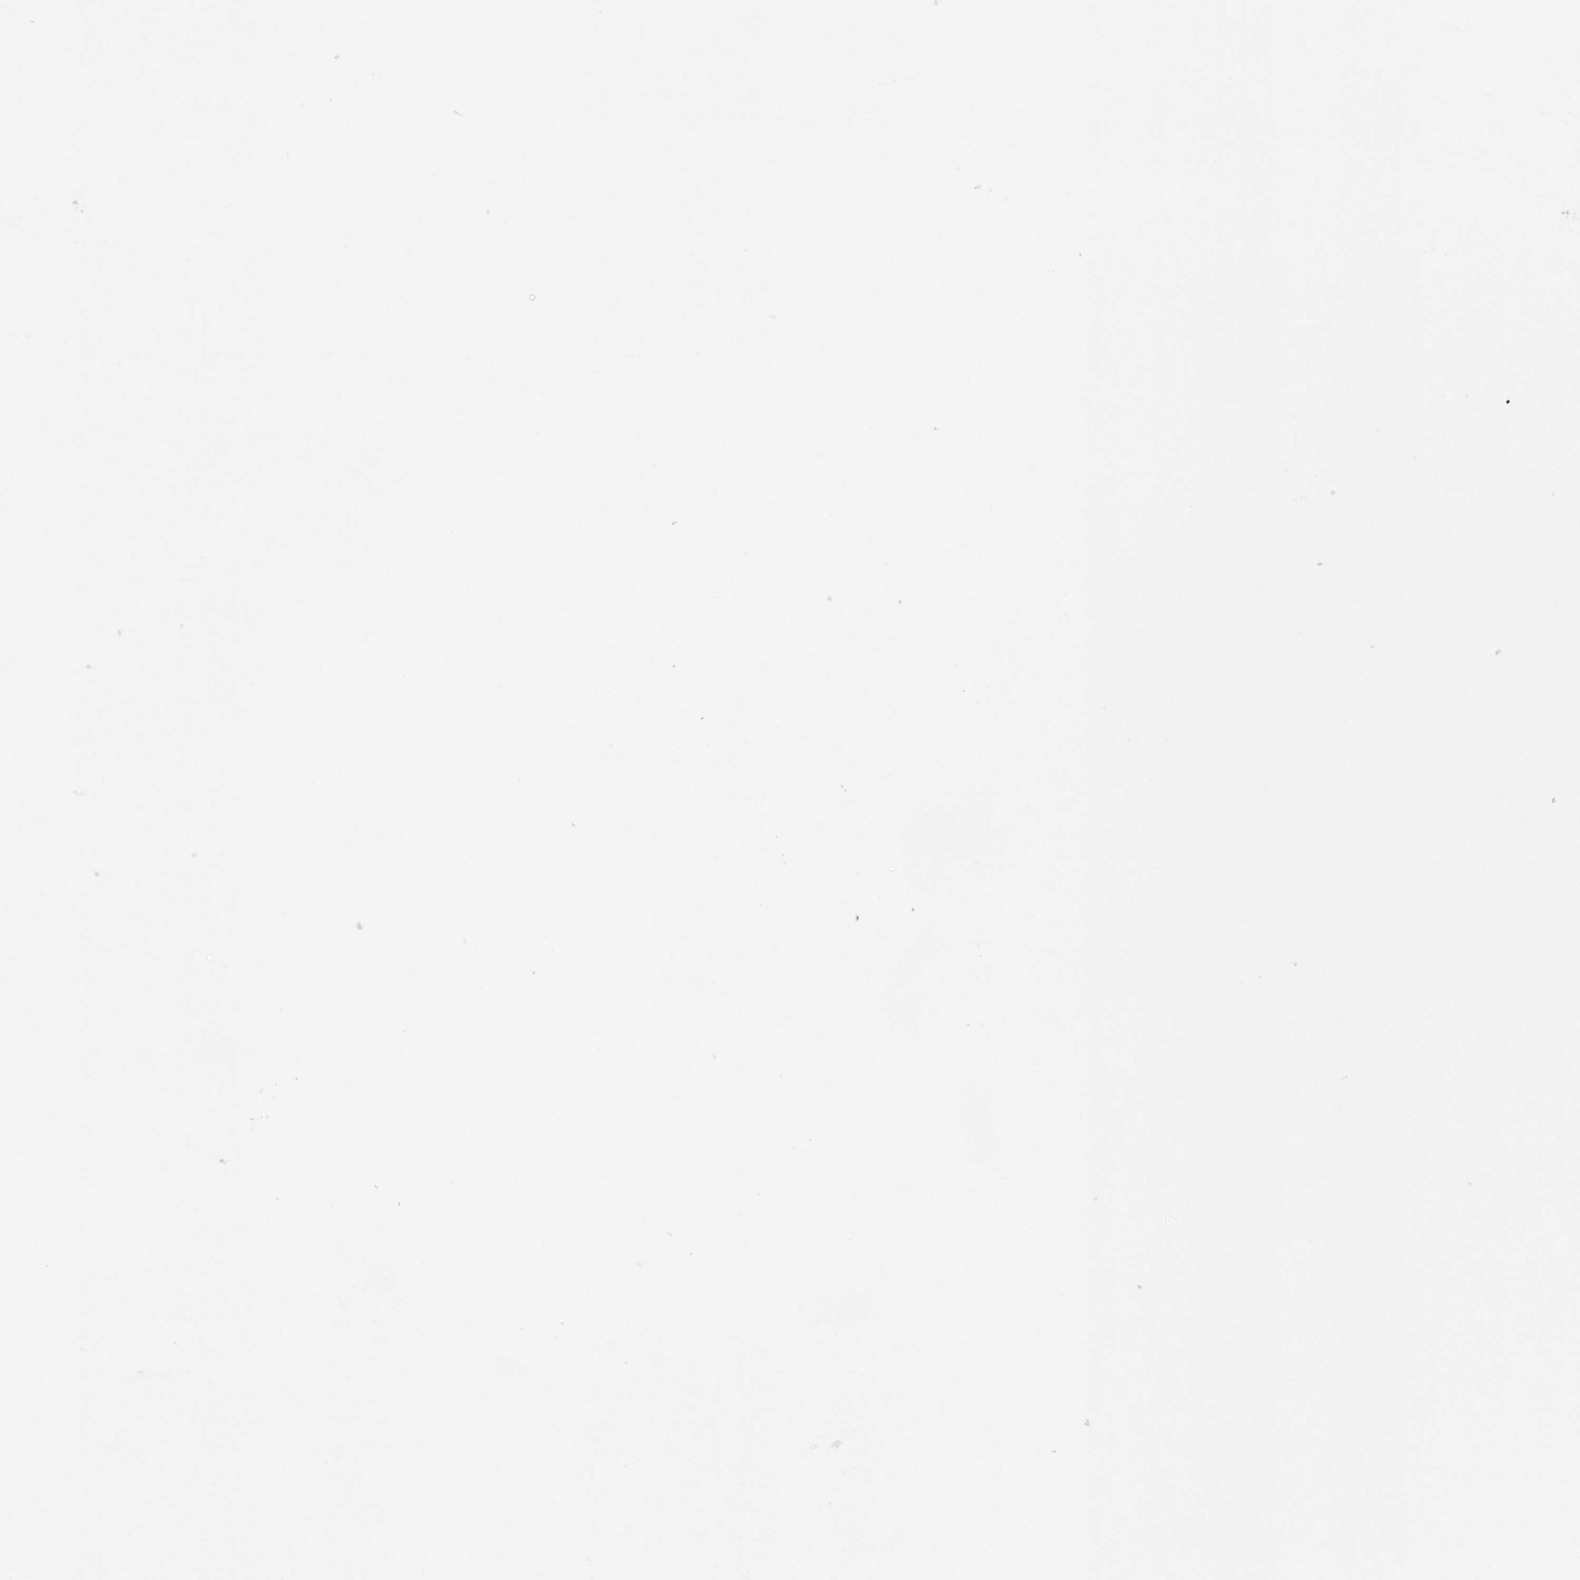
{"staining": {"intensity": "moderate", "quantity": ">75%", "location": "cytoplasmic/membranous,nuclear"}, "tissue": "colorectal cancer", "cell_type": "Tumor cells", "image_type": "cancer", "snomed": [{"axis": "morphology", "description": "Adenocarcinoma, NOS"}, {"axis": "topography", "description": "Rectum"}], "caption": "Tumor cells display medium levels of moderate cytoplasmic/membranous and nuclear expression in approximately >75% of cells in human adenocarcinoma (colorectal).", "gene": "PTK2B", "patient": {"sex": "male", "age": 59}}